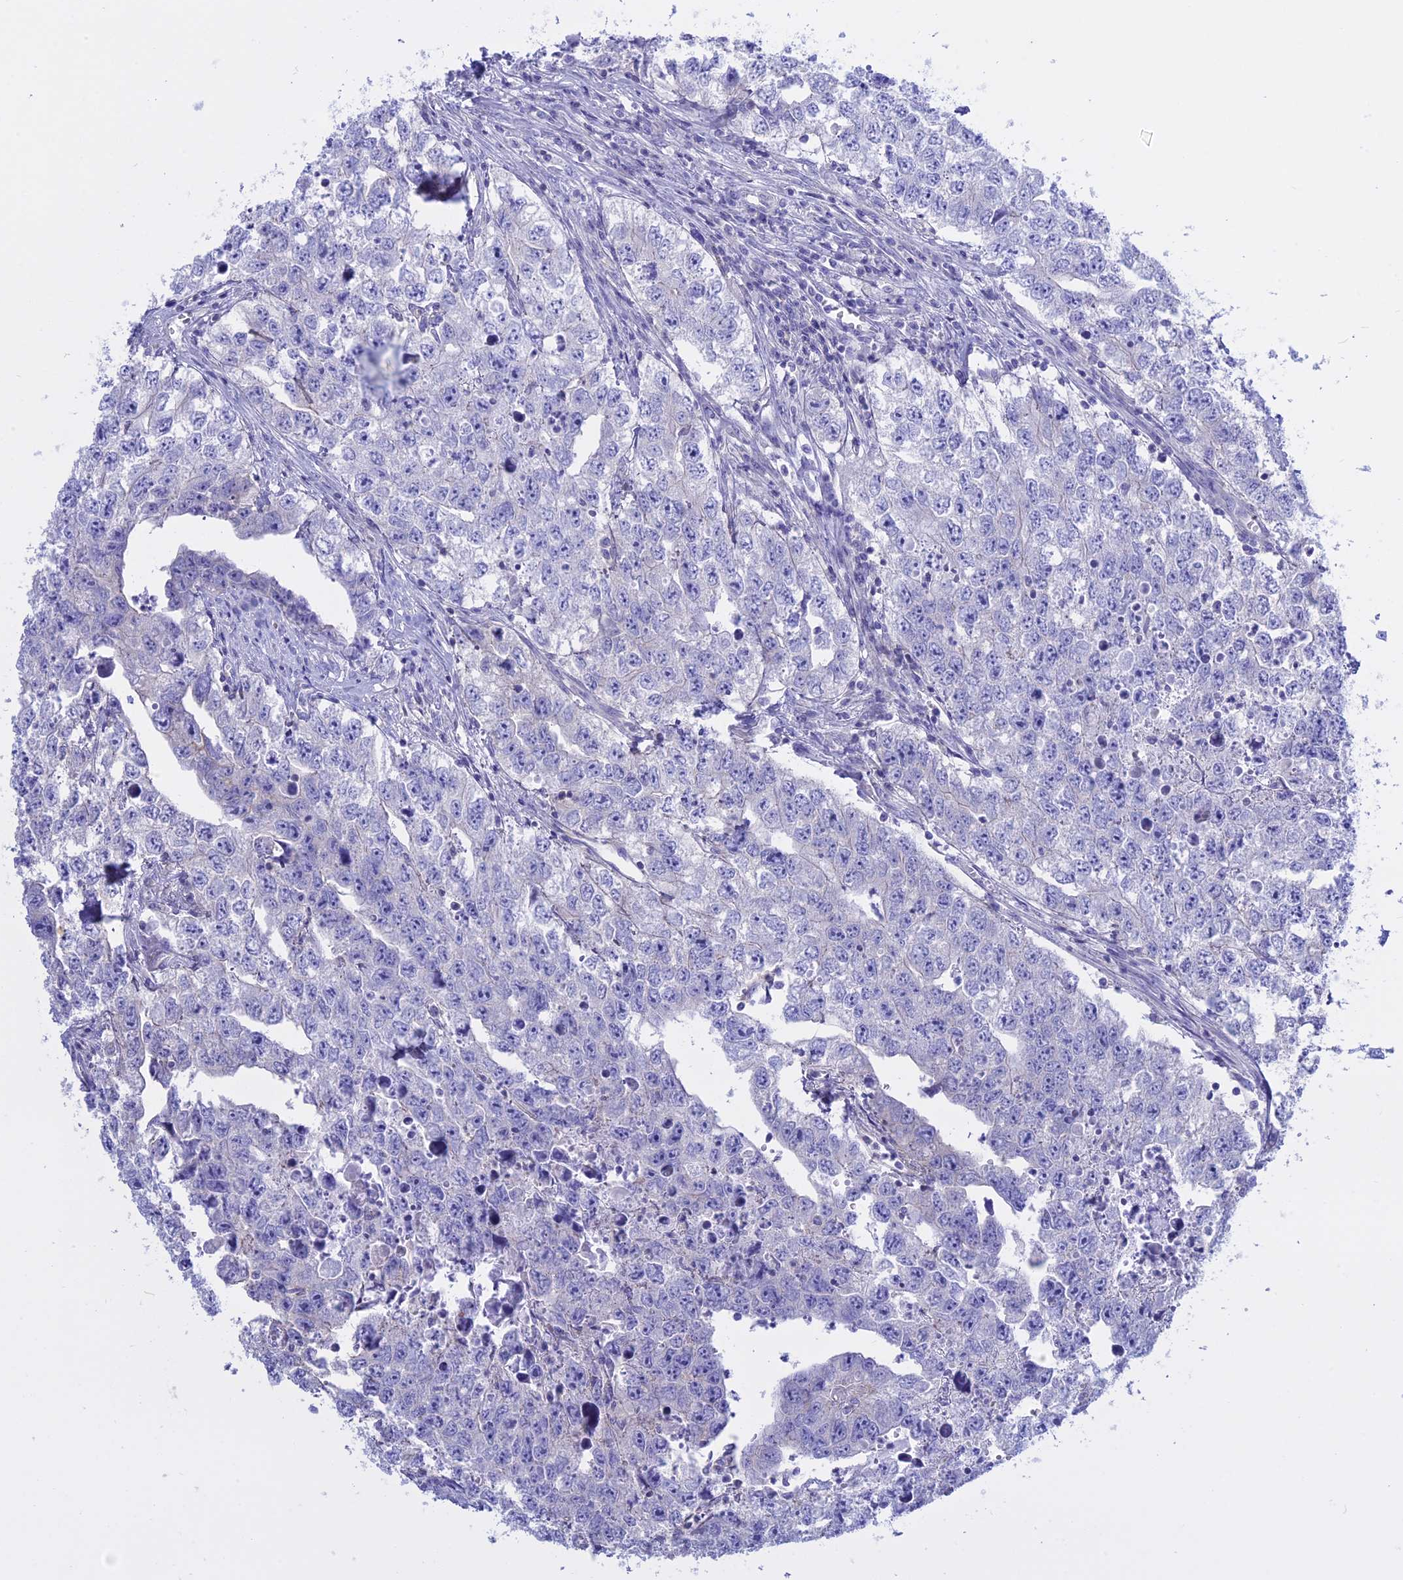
{"staining": {"intensity": "negative", "quantity": "none", "location": "none"}, "tissue": "testis cancer", "cell_type": "Tumor cells", "image_type": "cancer", "snomed": [{"axis": "morphology", "description": "Seminoma, NOS"}, {"axis": "morphology", "description": "Carcinoma, Embryonal, NOS"}, {"axis": "topography", "description": "Testis"}], "caption": "This is a micrograph of immunohistochemistry staining of embryonal carcinoma (testis), which shows no expression in tumor cells.", "gene": "AHCYL1", "patient": {"sex": "male", "age": 43}}